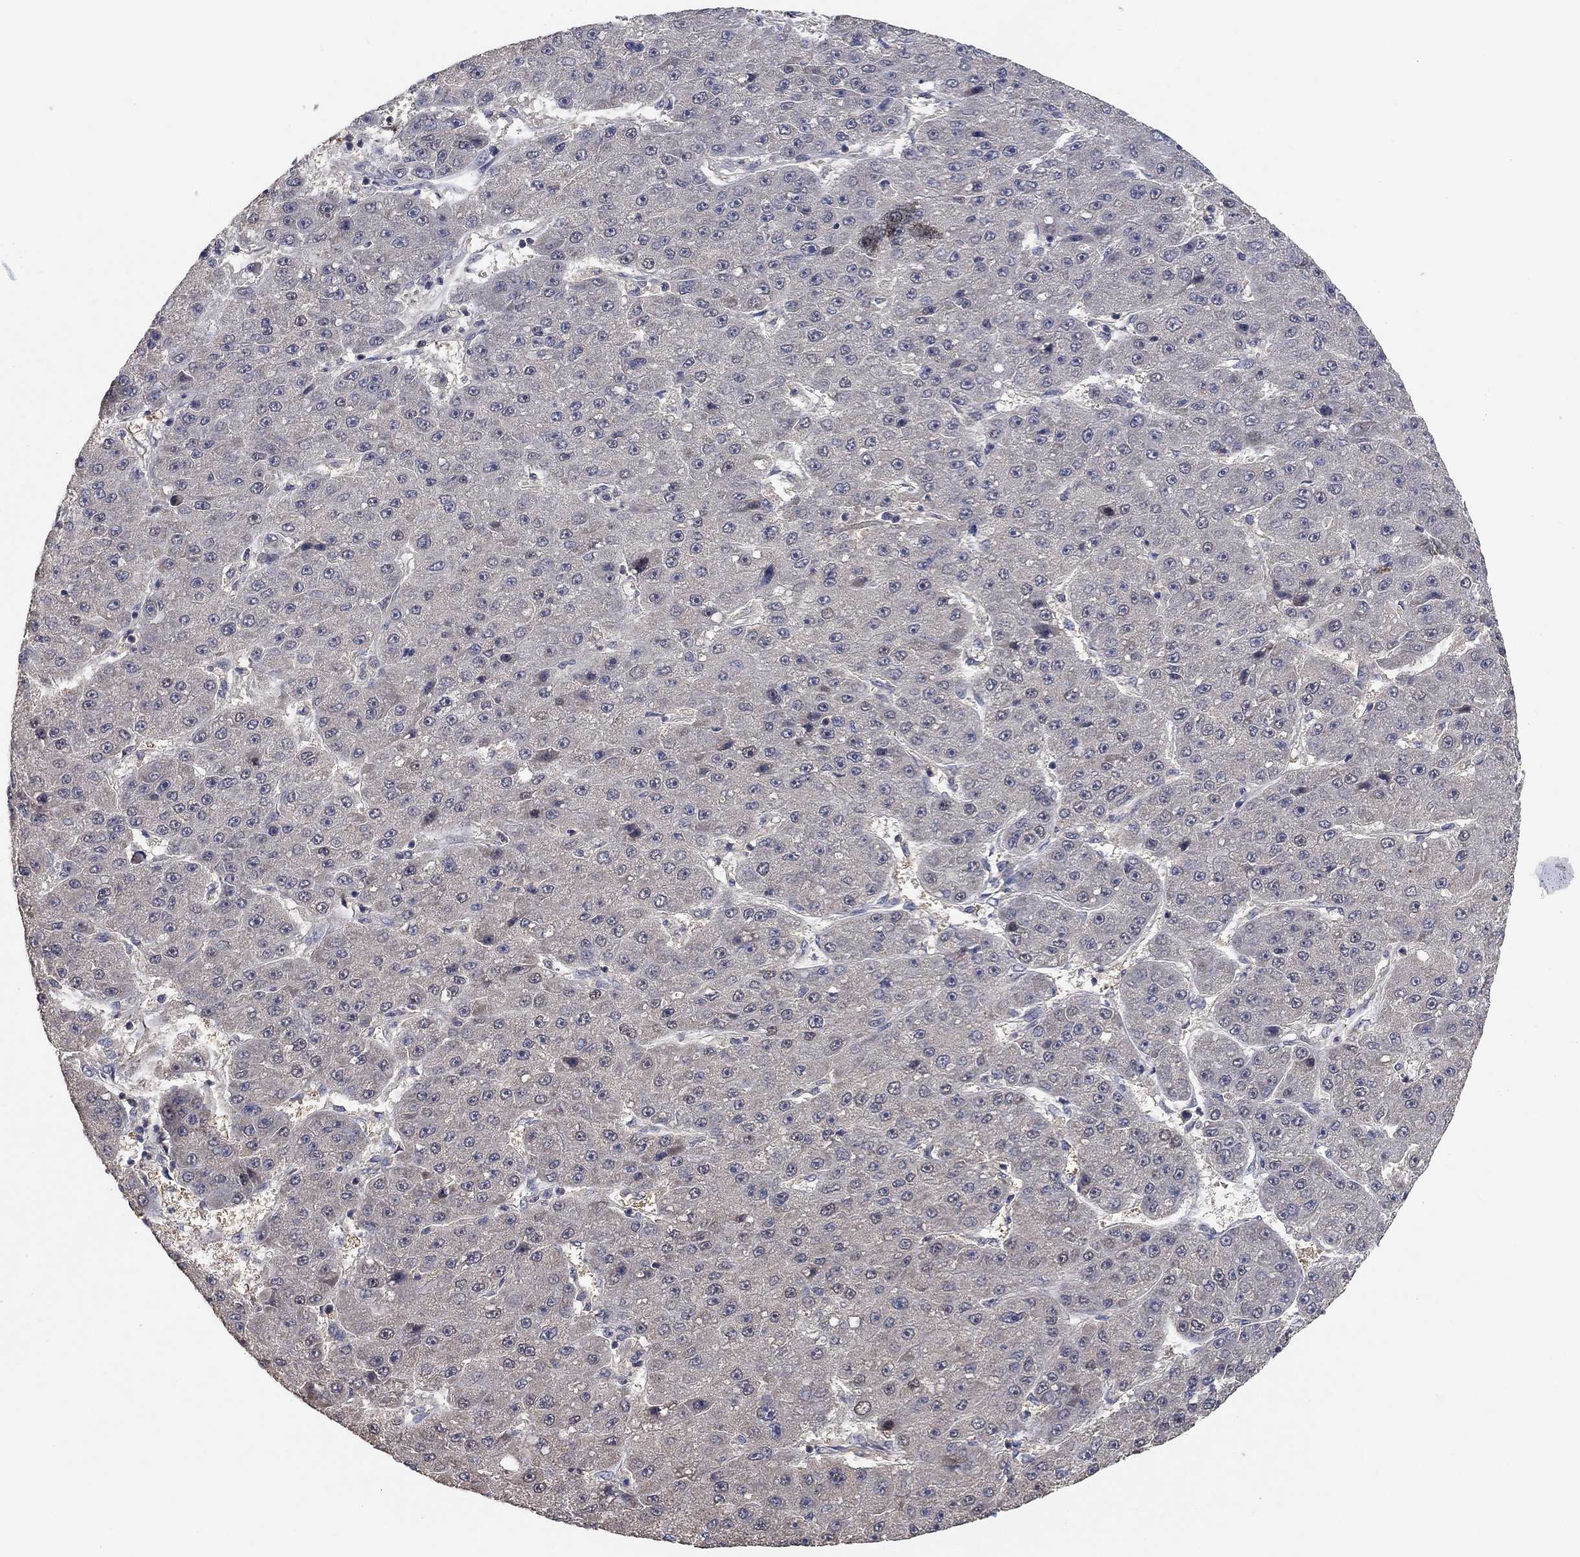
{"staining": {"intensity": "negative", "quantity": "none", "location": "none"}, "tissue": "liver cancer", "cell_type": "Tumor cells", "image_type": "cancer", "snomed": [{"axis": "morphology", "description": "Carcinoma, Hepatocellular, NOS"}, {"axis": "topography", "description": "Liver"}], "caption": "Immunohistochemistry histopathology image of human liver hepatocellular carcinoma stained for a protein (brown), which shows no expression in tumor cells. (Brightfield microscopy of DAB immunohistochemistry (IHC) at high magnification).", "gene": "CCDC43", "patient": {"sex": "male", "age": 67}}